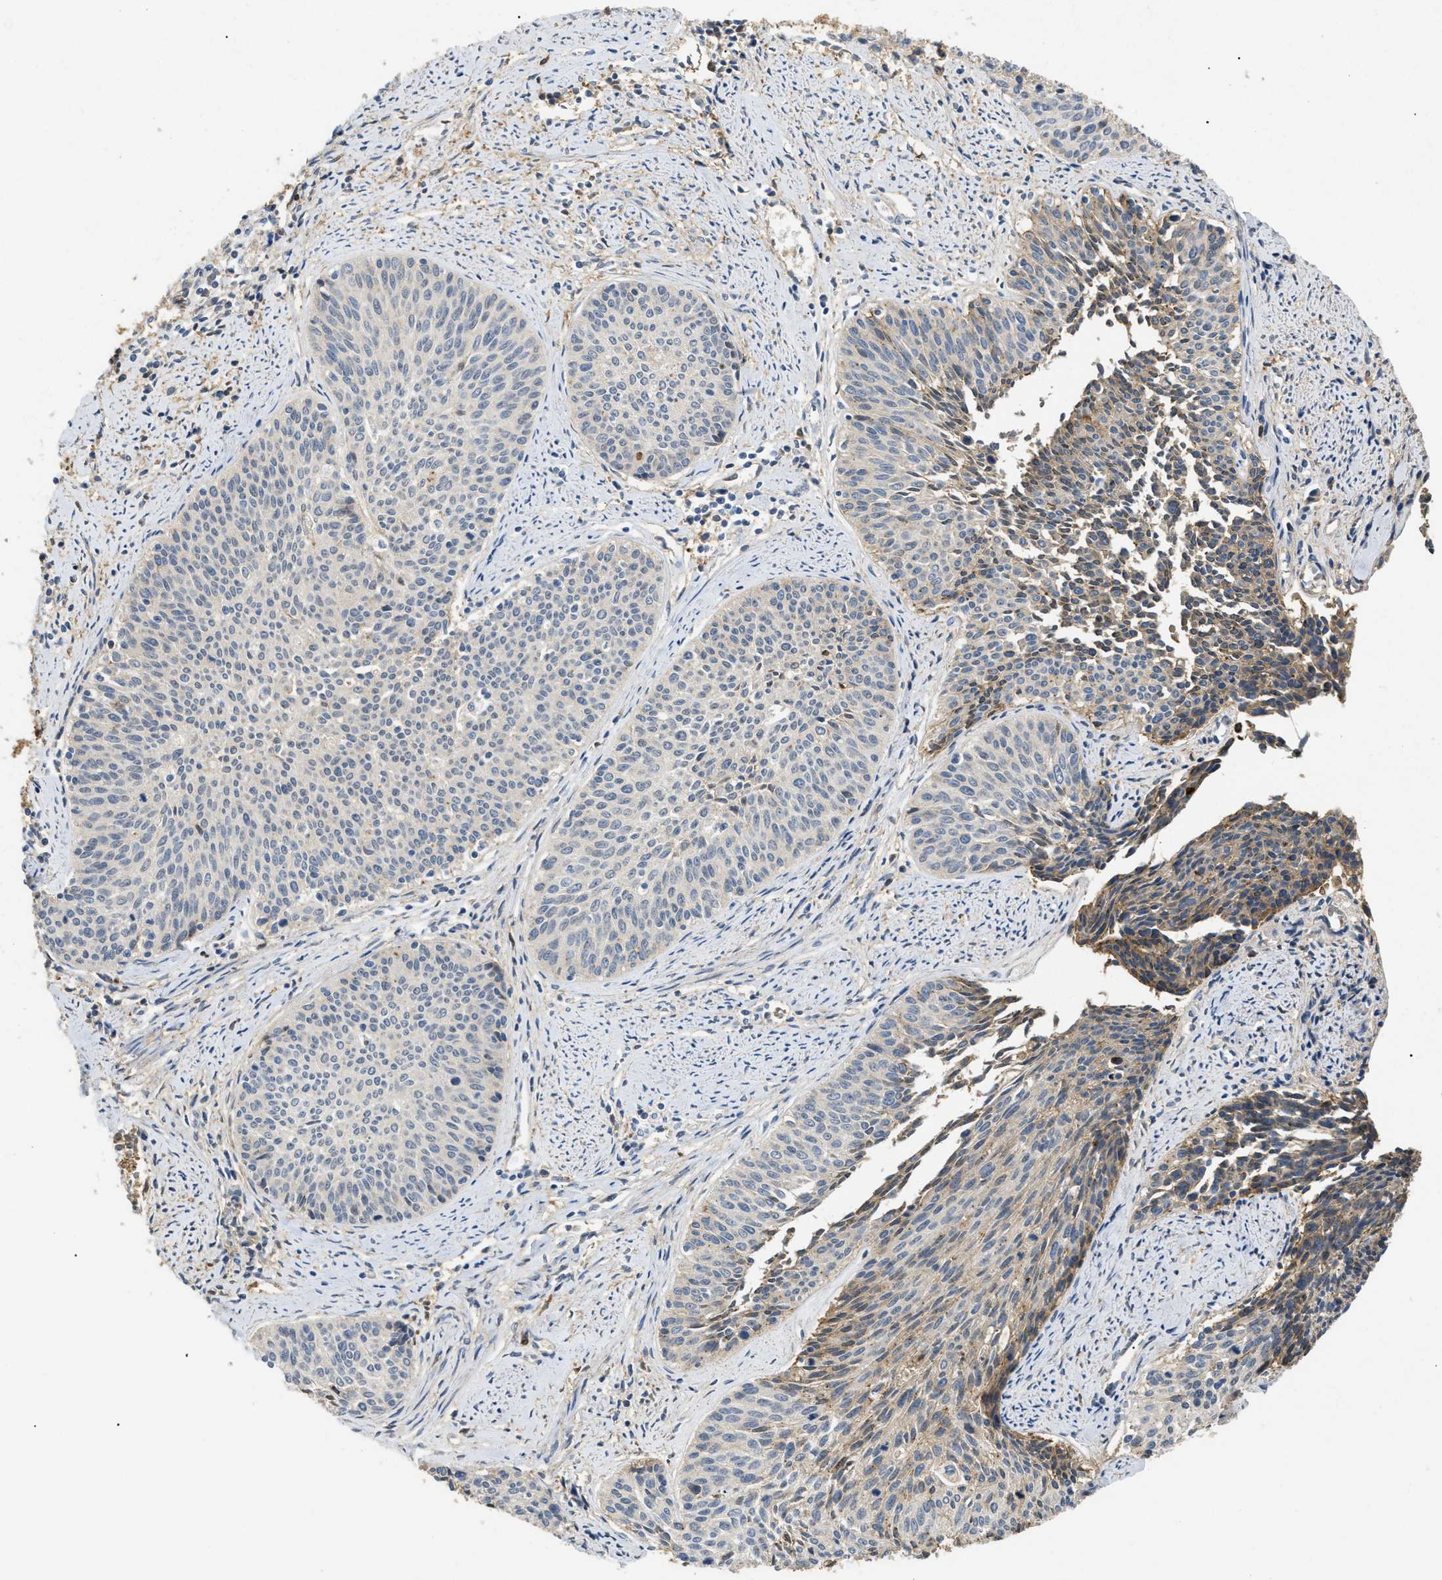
{"staining": {"intensity": "moderate", "quantity": "<25%", "location": "cytoplasmic/membranous"}, "tissue": "cervical cancer", "cell_type": "Tumor cells", "image_type": "cancer", "snomed": [{"axis": "morphology", "description": "Squamous cell carcinoma, NOS"}, {"axis": "topography", "description": "Cervix"}], "caption": "Protein staining by immunohistochemistry demonstrates moderate cytoplasmic/membranous positivity in approximately <25% of tumor cells in squamous cell carcinoma (cervical).", "gene": "ANXA4", "patient": {"sex": "female", "age": 55}}